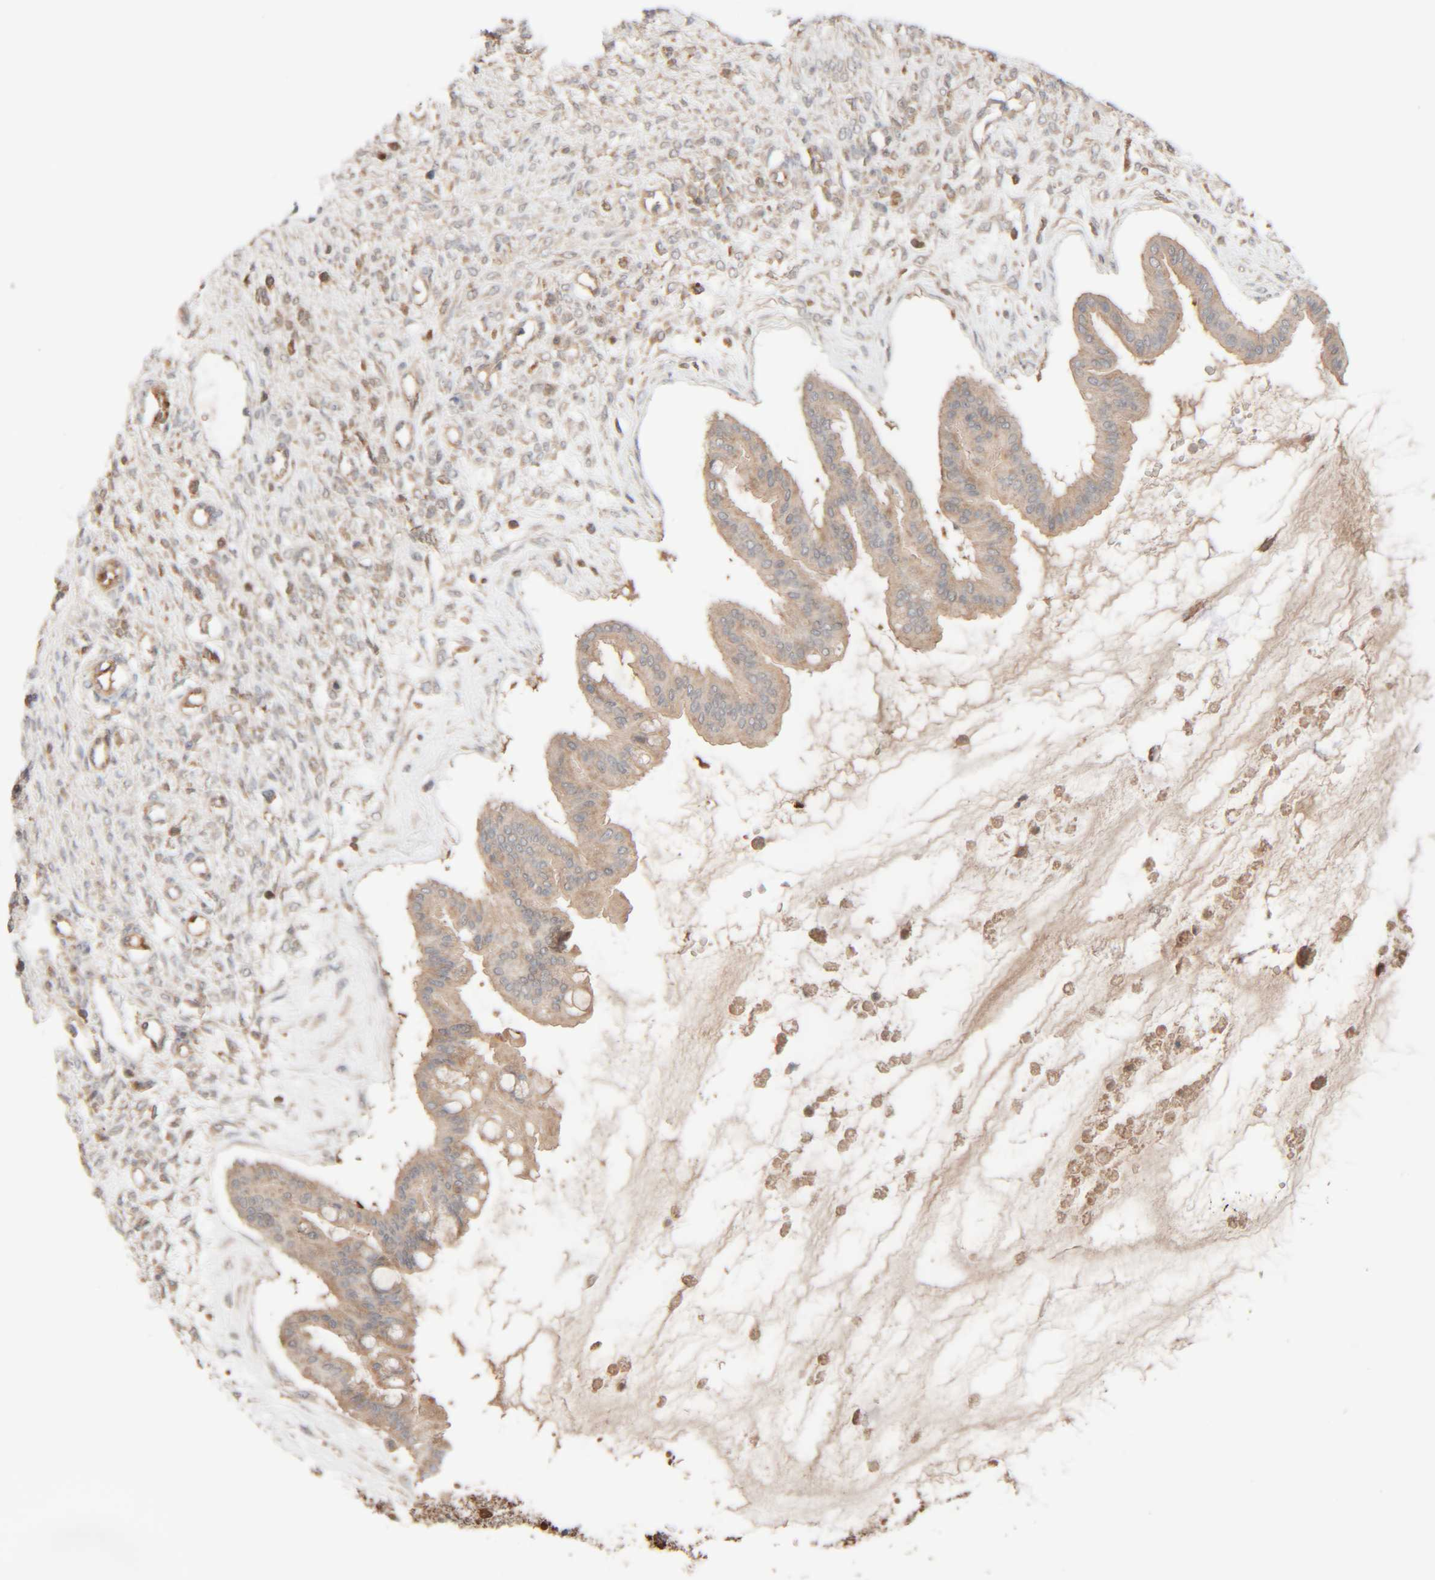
{"staining": {"intensity": "weak", "quantity": ">75%", "location": "cytoplasmic/membranous"}, "tissue": "ovarian cancer", "cell_type": "Tumor cells", "image_type": "cancer", "snomed": [{"axis": "morphology", "description": "Cystadenocarcinoma, mucinous, NOS"}, {"axis": "topography", "description": "Ovary"}], "caption": "This histopathology image shows immunohistochemistry (IHC) staining of human mucinous cystadenocarcinoma (ovarian), with low weak cytoplasmic/membranous expression in about >75% of tumor cells.", "gene": "TMEM192", "patient": {"sex": "female", "age": 73}}